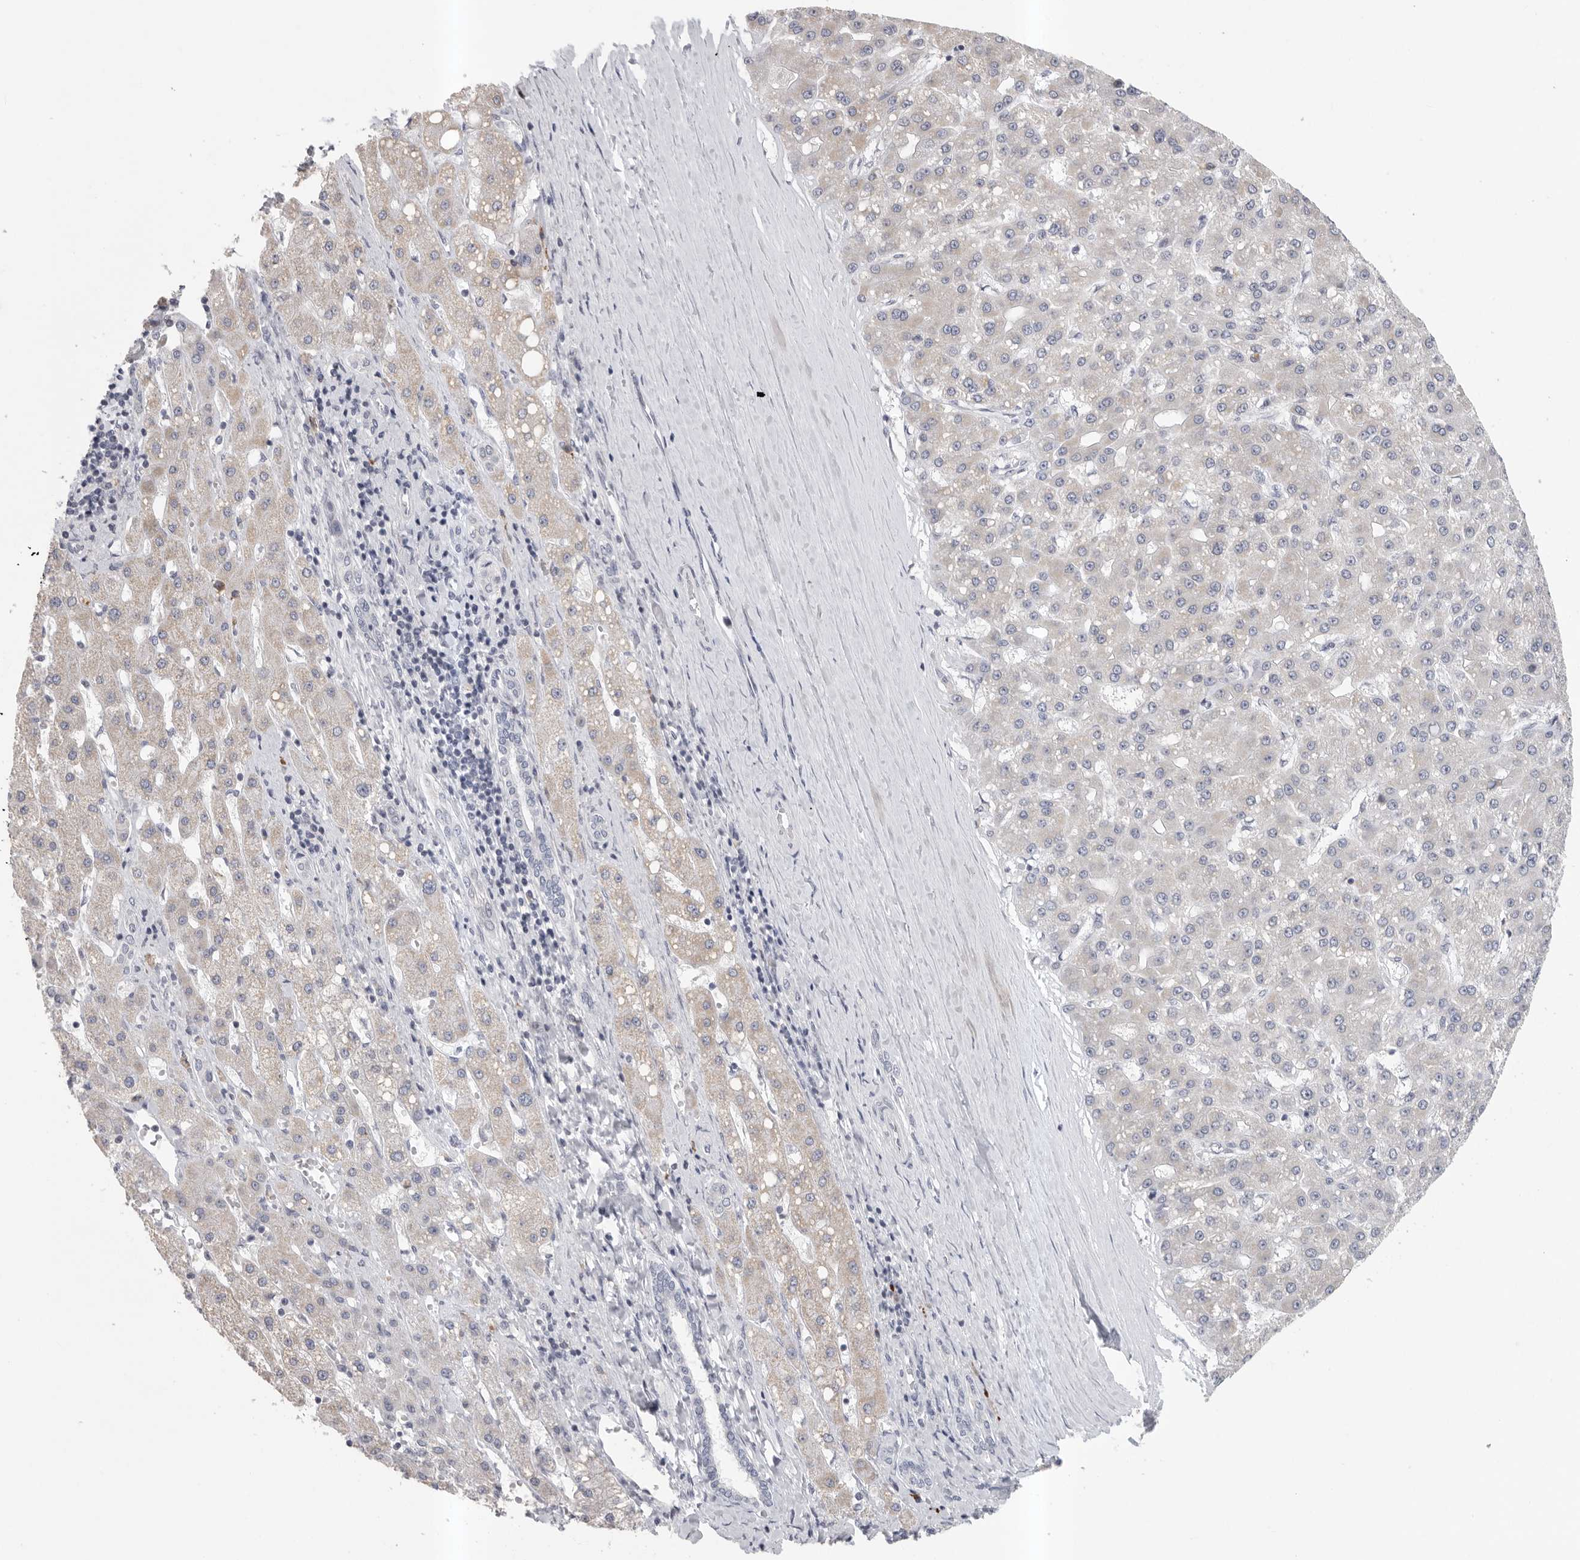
{"staining": {"intensity": "negative", "quantity": "none", "location": "none"}, "tissue": "liver cancer", "cell_type": "Tumor cells", "image_type": "cancer", "snomed": [{"axis": "morphology", "description": "Carcinoma, Hepatocellular, NOS"}, {"axis": "topography", "description": "Liver"}], "caption": "A high-resolution micrograph shows immunohistochemistry staining of liver hepatocellular carcinoma, which demonstrates no significant positivity in tumor cells. The staining was performed using DAB to visualize the protein expression in brown, while the nuclei were stained in blue with hematoxylin (Magnification: 20x).", "gene": "TMEM69", "patient": {"sex": "male", "age": 67}}